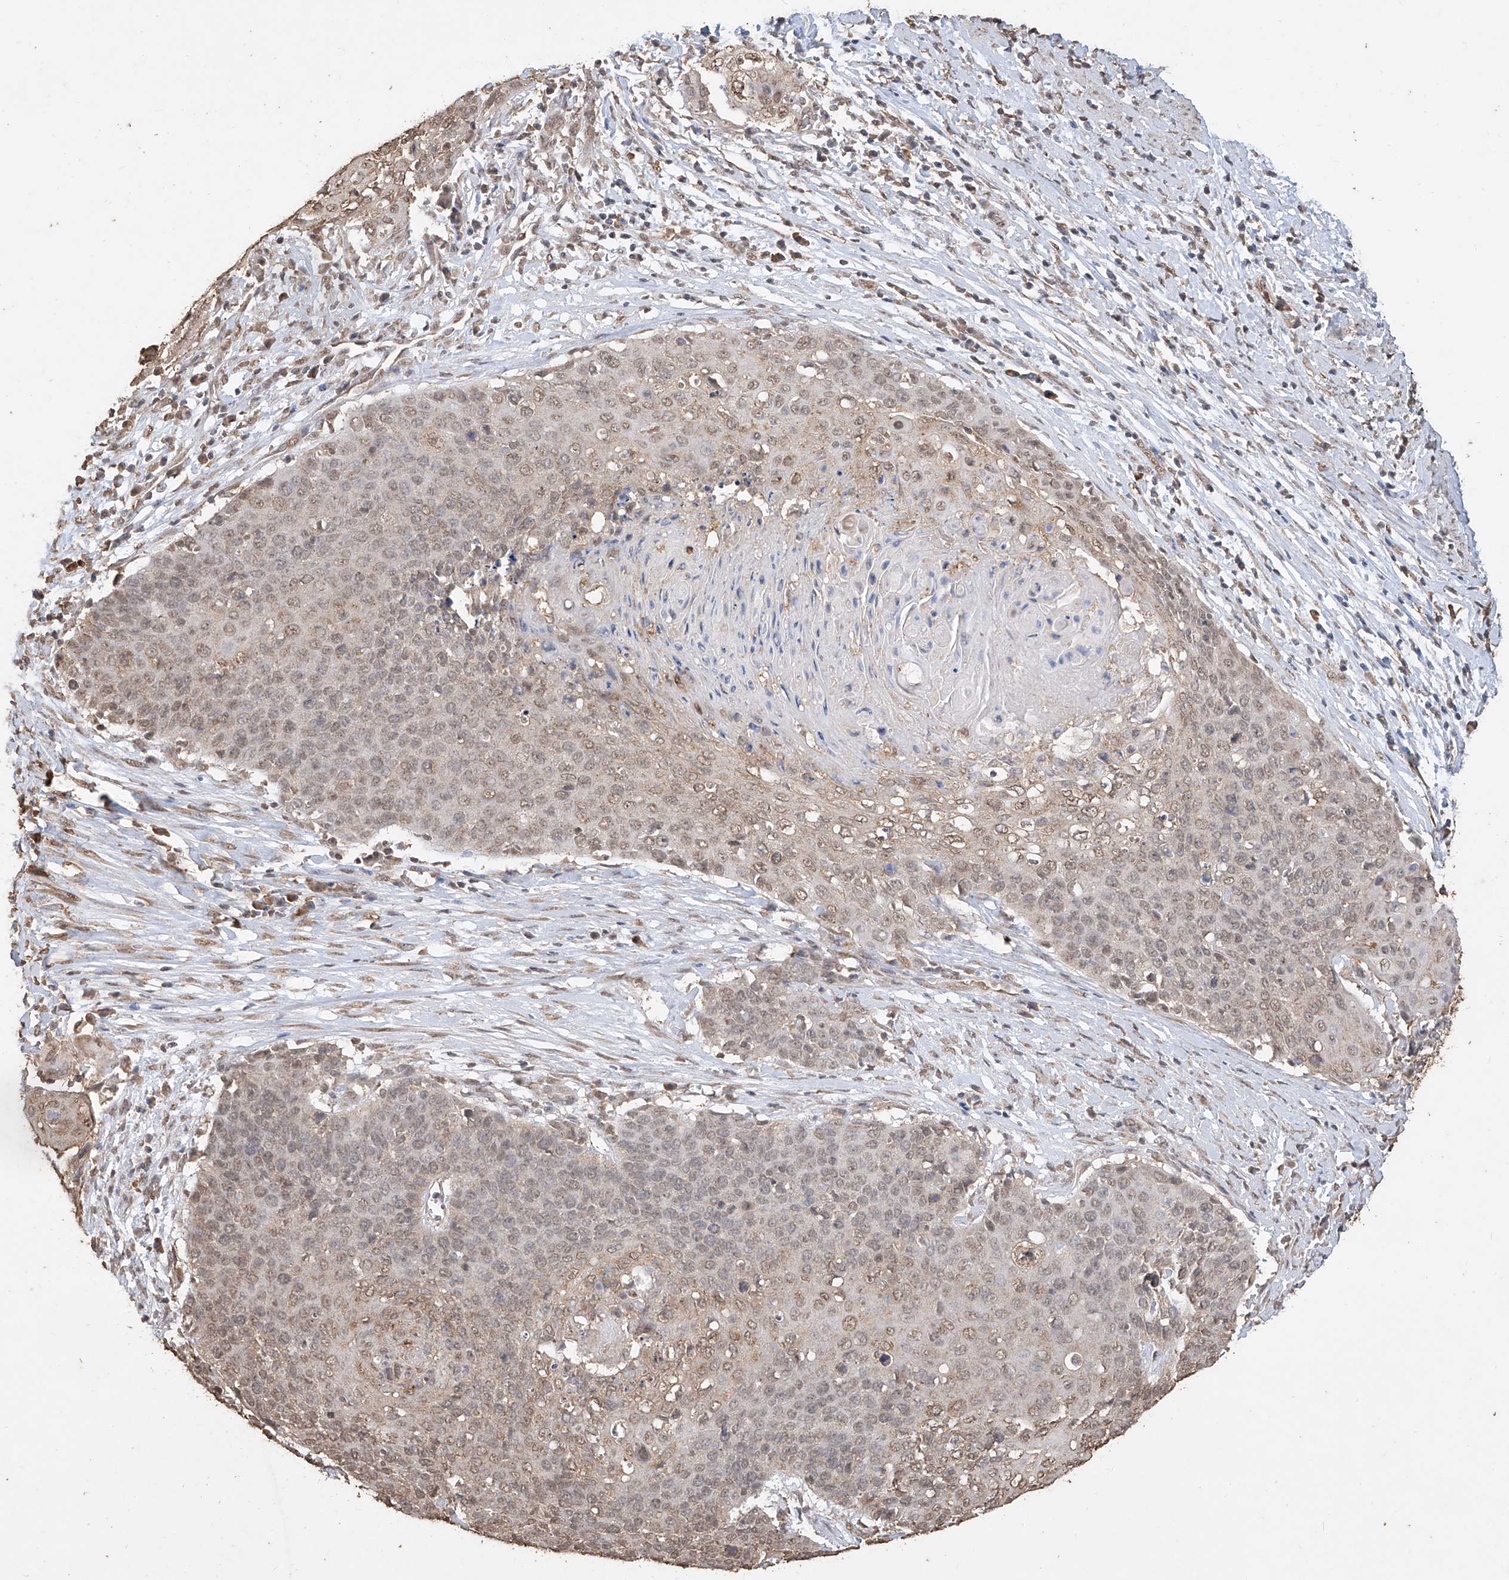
{"staining": {"intensity": "weak", "quantity": ">75%", "location": "cytoplasmic/membranous,nuclear"}, "tissue": "cervical cancer", "cell_type": "Tumor cells", "image_type": "cancer", "snomed": [{"axis": "morphology", "description": "Squamous cell carcinoma, NOS"}, {"axis": "topography", "description": "Cervix"}], "caption": "Immunohistochemical staining of cervical squamous cell carcinoma shows low levels of weak cytoplasmic/membranous and nuclear protein positivity in approximately >75% of tumor cells.", "gene": "ELOVL1", "patient": {"sex": "female", "age": 39}}